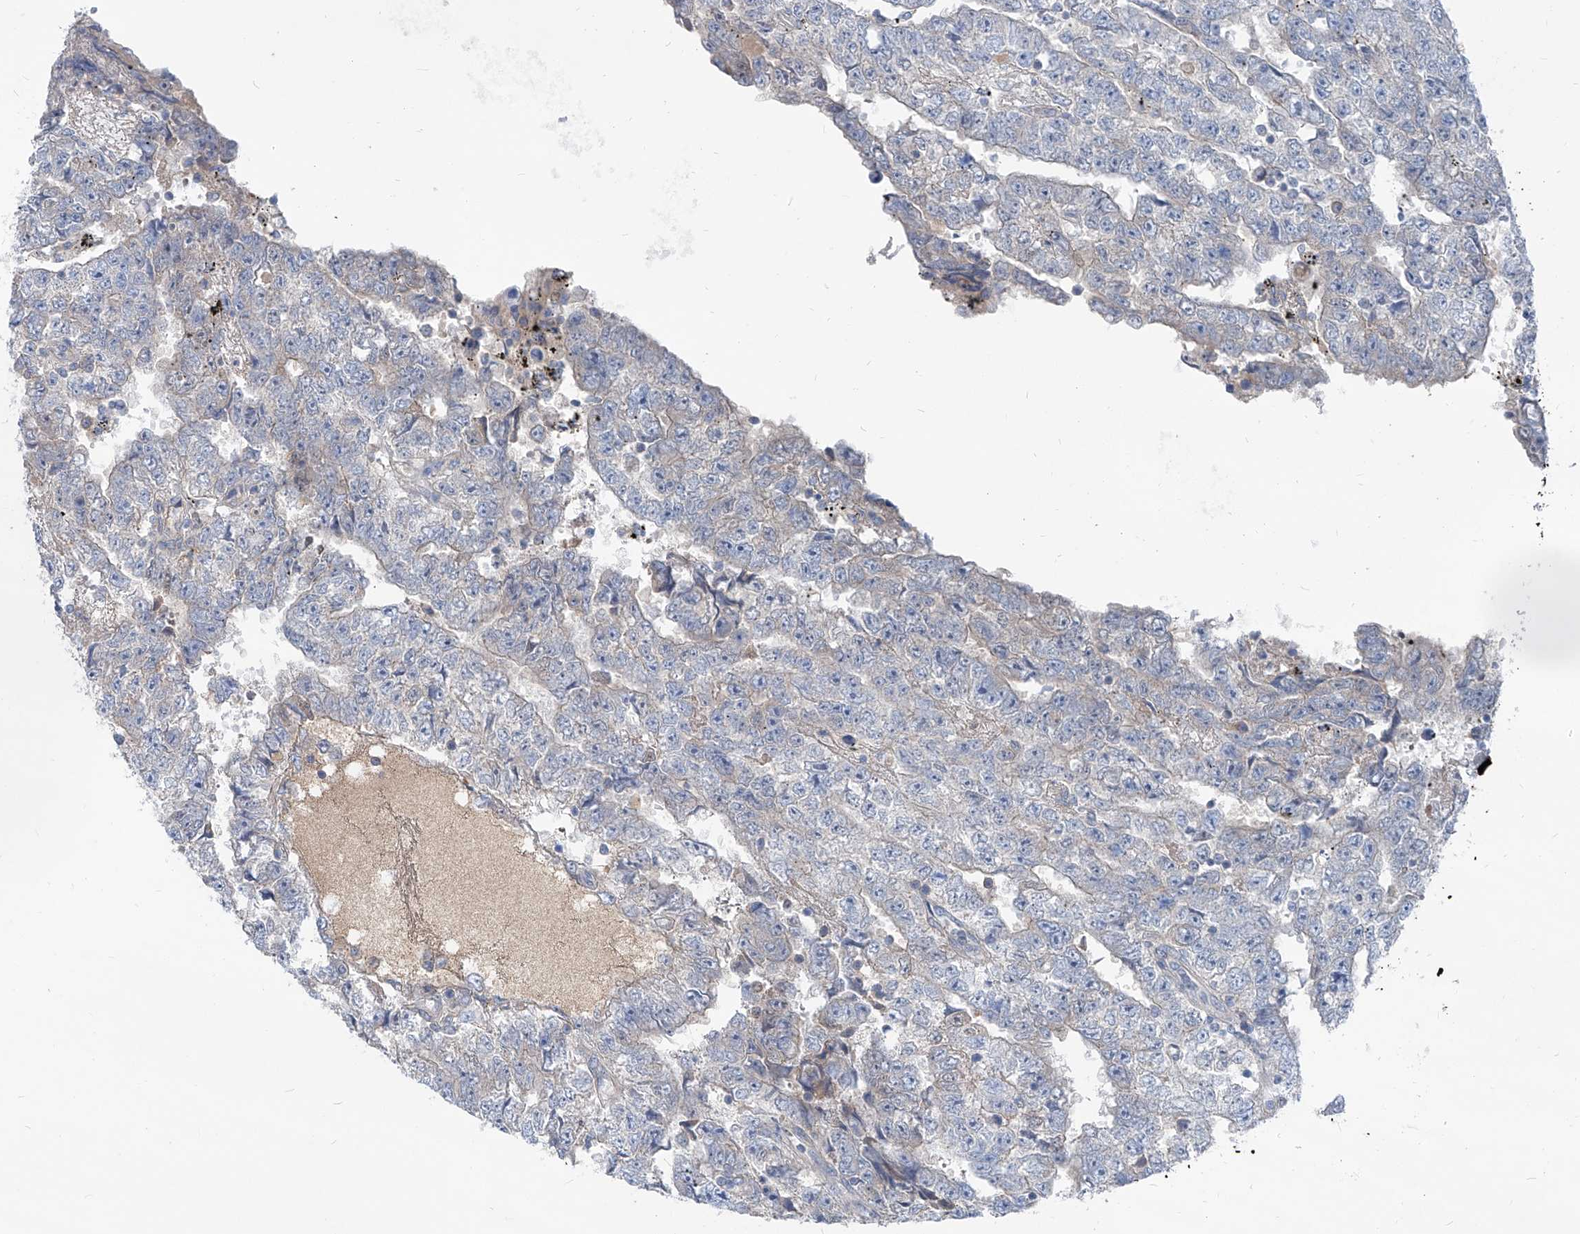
{"staining": {"intensity": "negative", "quantity": "none", "location": "none"}, "tissue": "testis cancer", "cell_type": "Tumor cells", "image_type": "cancer", "snomed": [{"axis": "morphology", "description": "Carcinoma, Embryonal, NOS"}, {"axis": "topography", "description": "Testis"}], "caption": "The photomicrograph reveals no significant expression in tumor cells of testis cancer.", "gene": "AKAP10", "patient": {"sex": "male", "age": 25}}